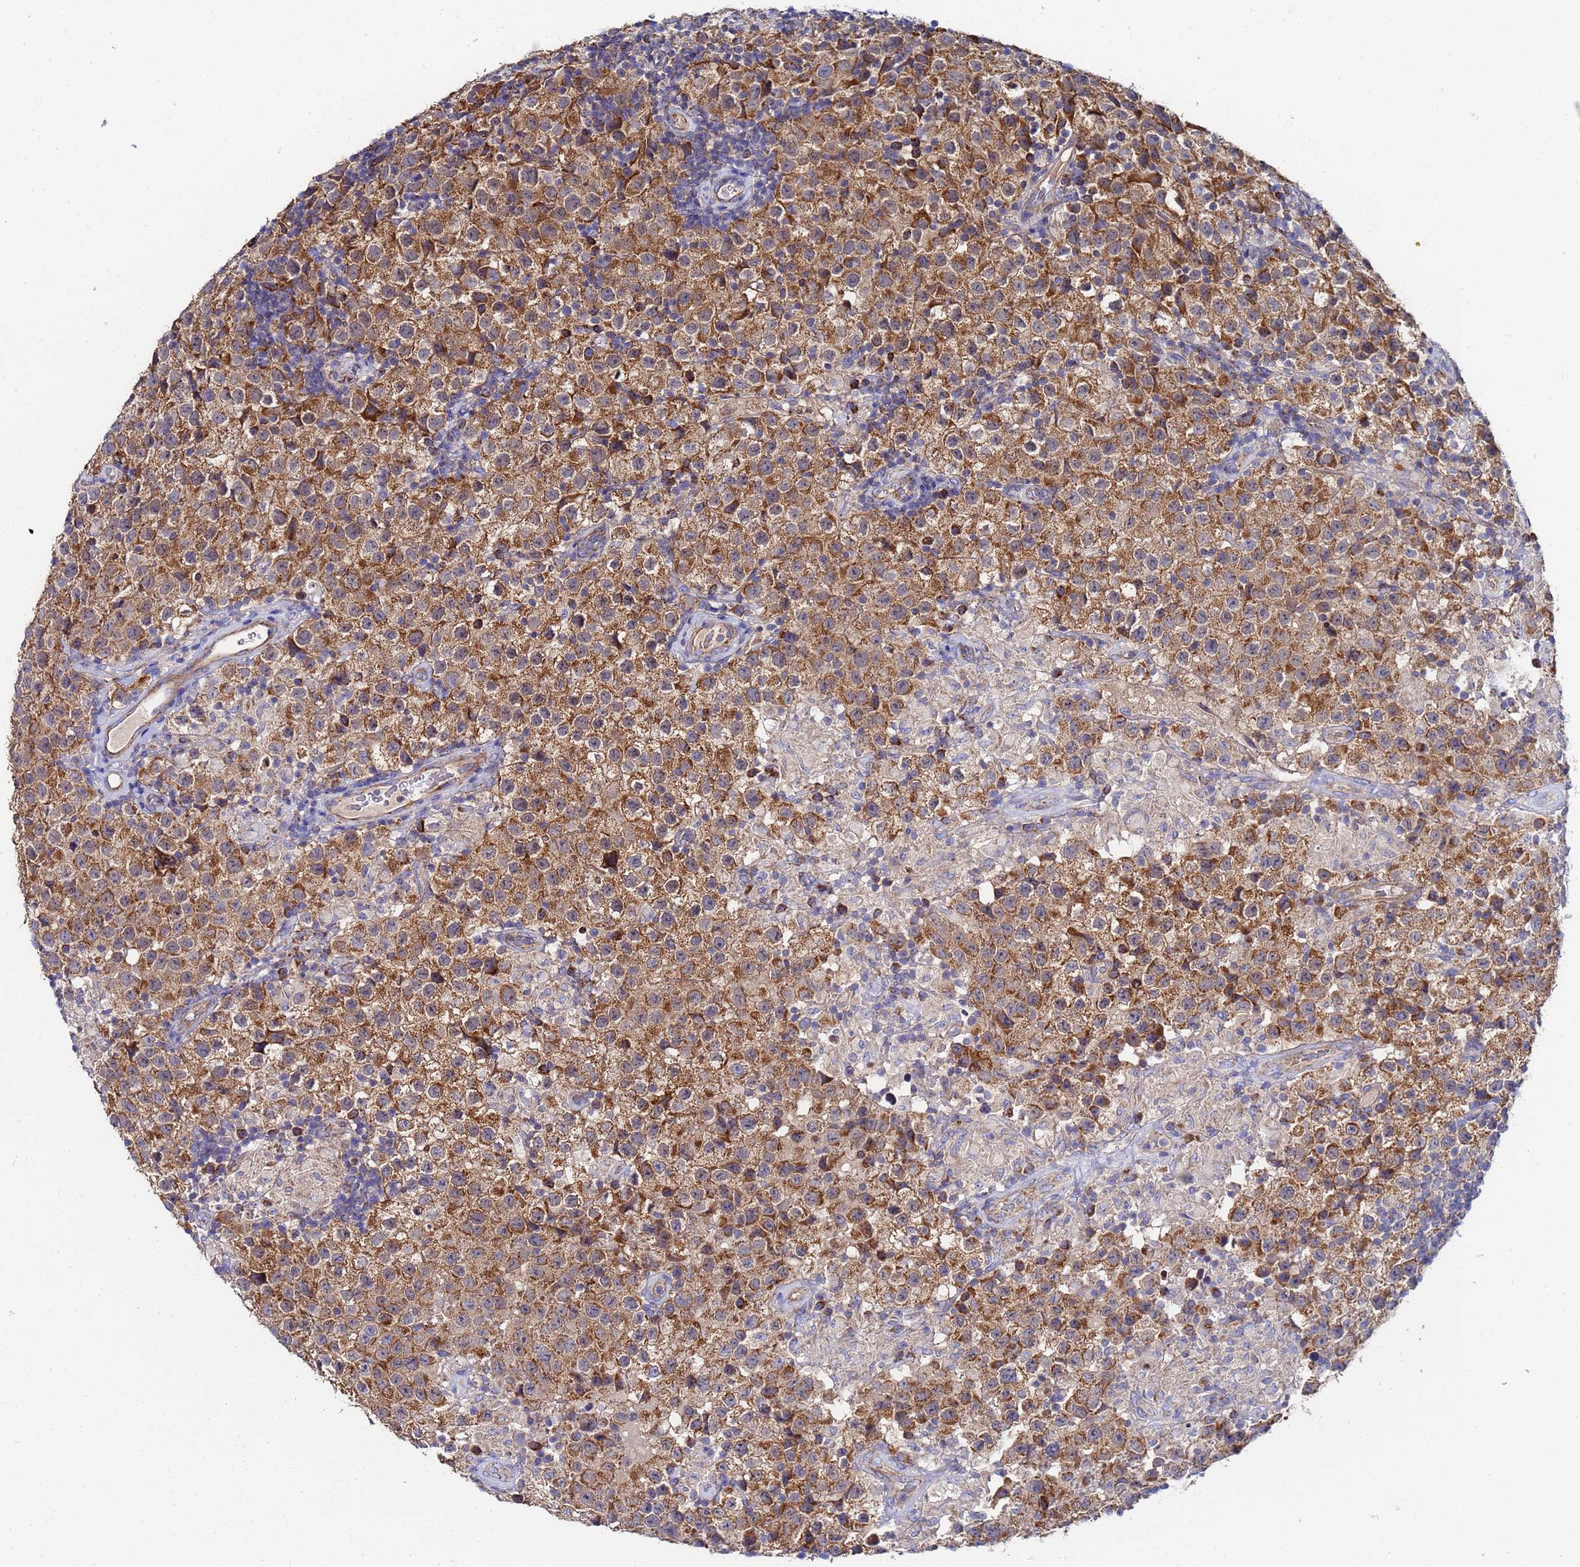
{"staining": {"intensity": "moderate", "quantity": ">75%", "location": "cytoplasmic/membranous"}, "tissue": "testis cancer", "cell_type": "Tumor cells", "image_type": "cancer", "snomed": [{"axis": "morphology", "description": "Seminoma, NOS"}, {"axis": "morphology", "description": "Carcinoma, Embryonal, NOS"}, {"axis": "topography", "description": "Testis"}], "caption": "Protein staining displays moderate cytoplasmic/membranous expression in approximately >75% of tumor cells in testis cancer (embryonal carcinoma).", "gene": "FAHD2A", "patient": {"sex": "male", "age": 41}}